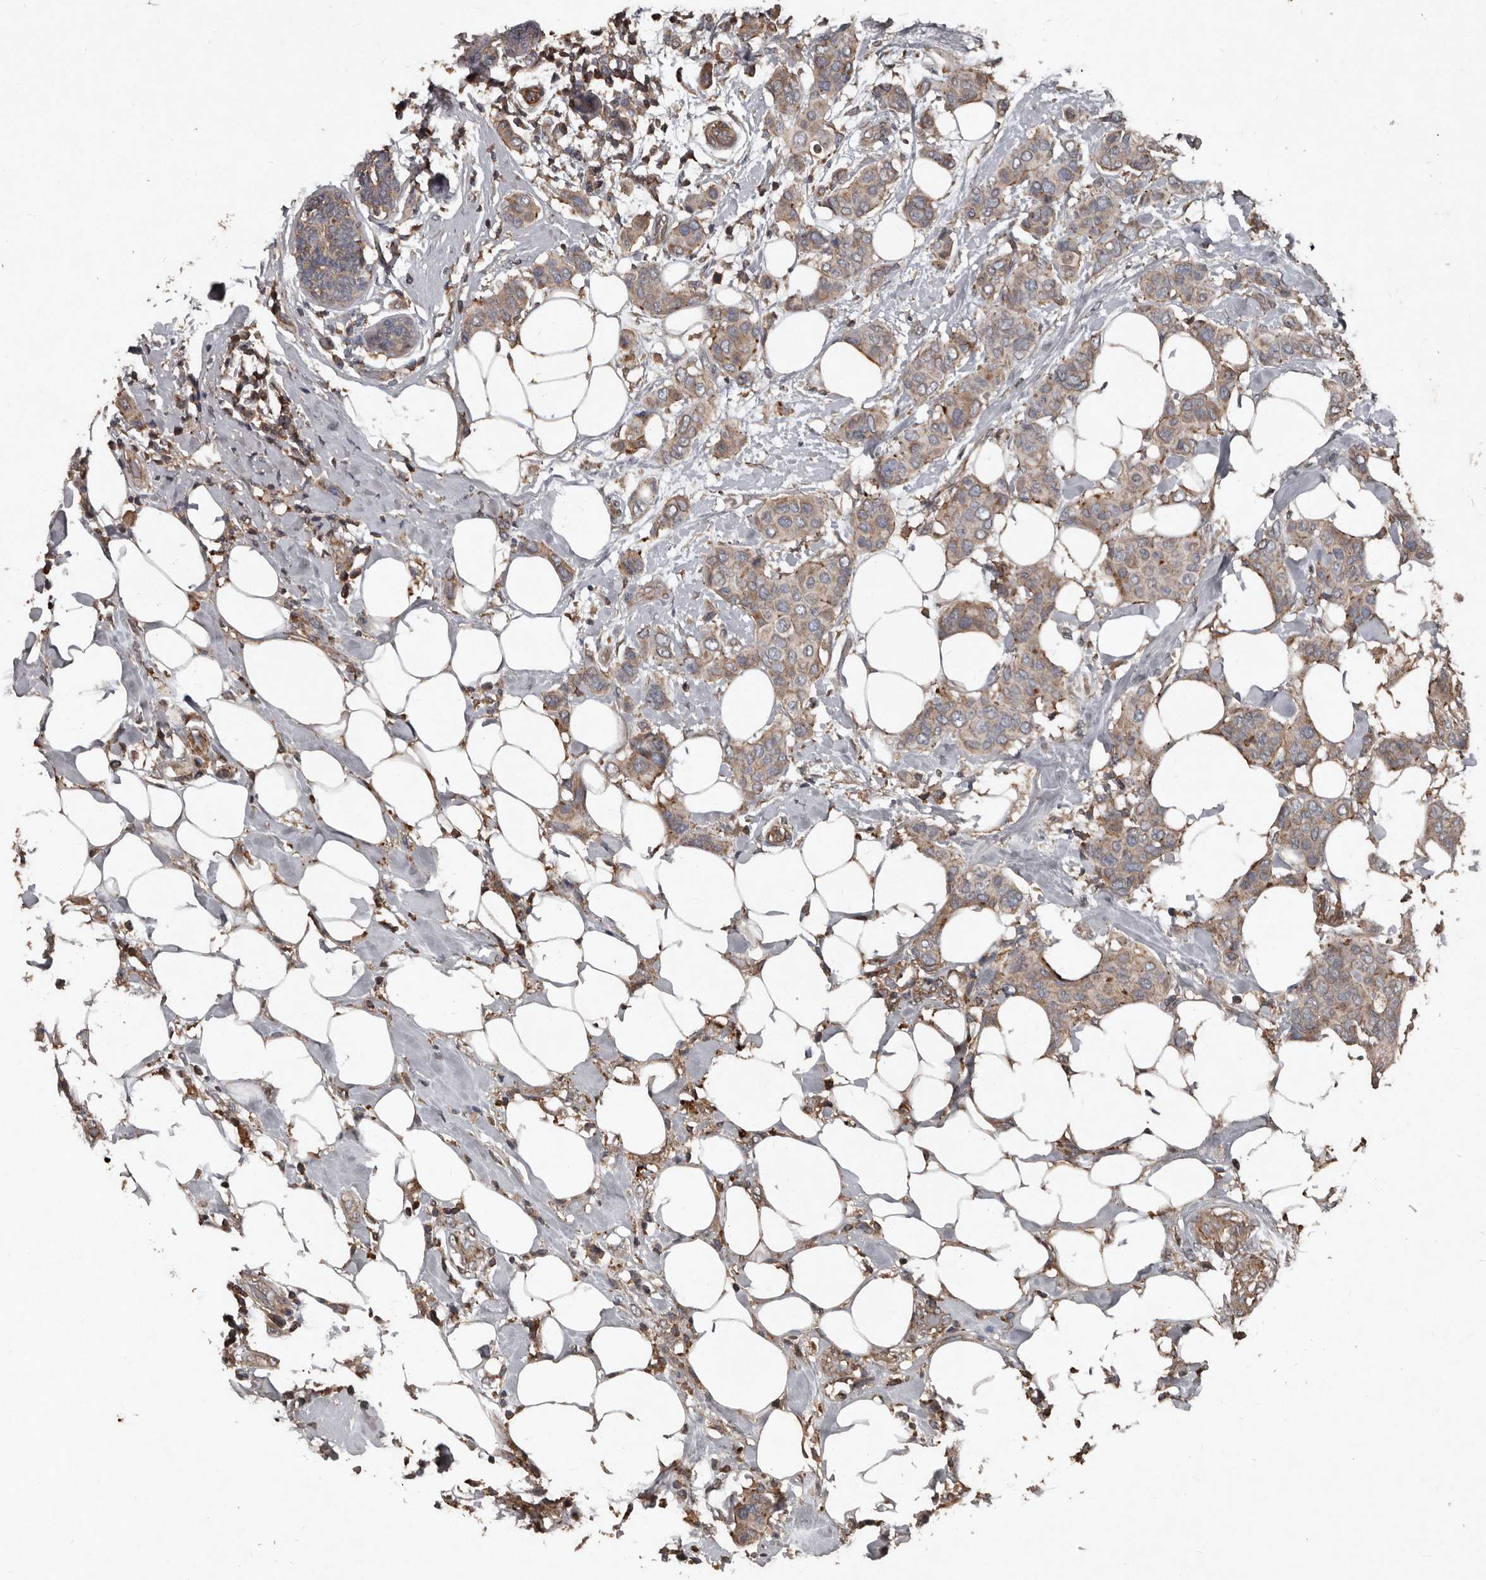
{"staining": {"intensity": "weak", "quantity": ">75%", "location": "cytoplasmic/membranous"}, "tissue": "breast cancer", "cell_type": "Tumor cells", "image_type": "cancer", "snomed": [{"axis": "morphology", "description": "Lobular carcinoma"}, {"axis": "topography", "description": "Breast"}], "caption": "Breast lobular carcinoma stained with a protein marker exhibits weak staining in tumor cells.", "gene": "GREB1", "patient": {"sex": "female", "age": 51}}